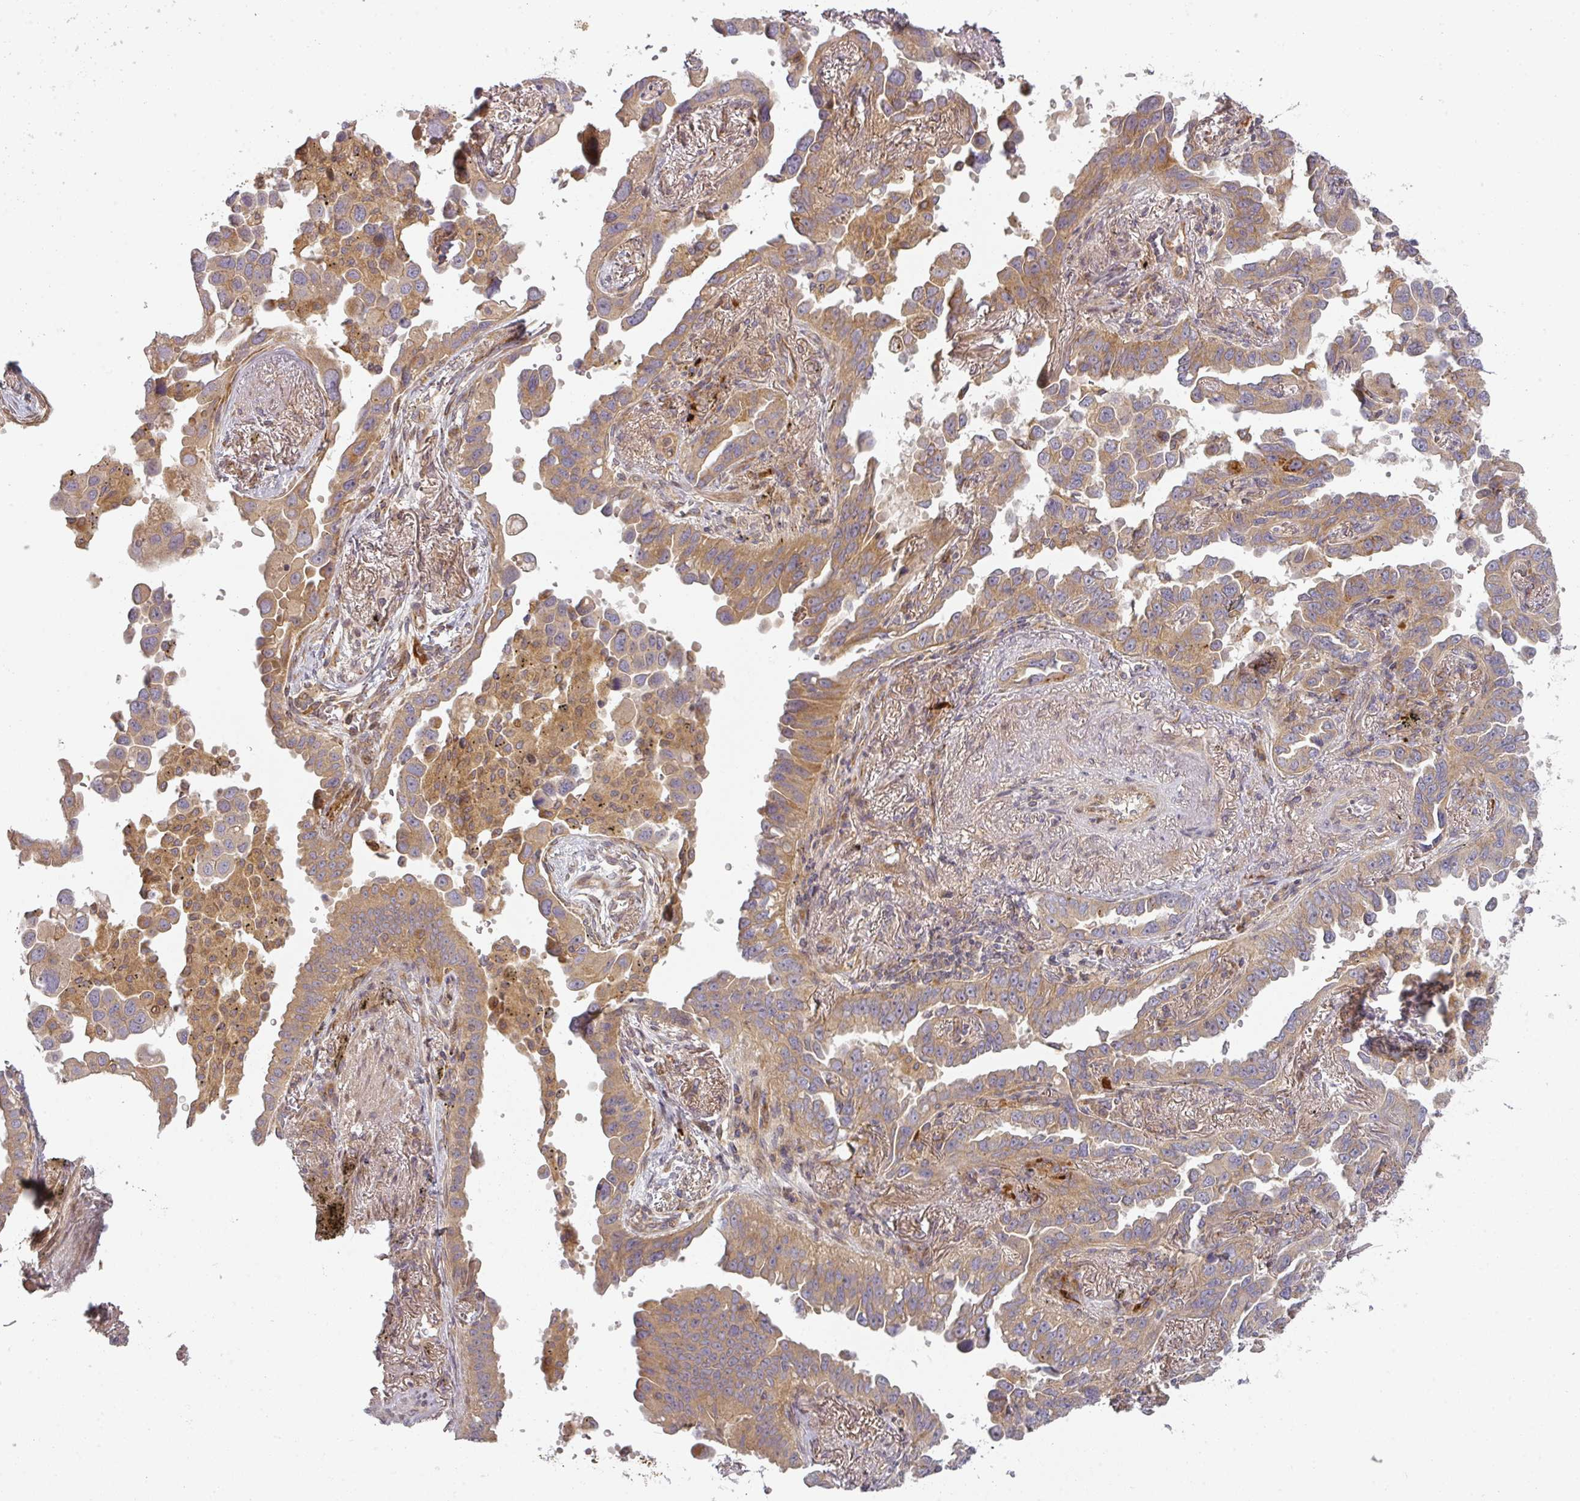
{"staining": {"intensity": "moderate", "quantity": "25%-75%", "location": "cytoplasmic/membranous"}, "tissue": "lung cancer", "cell_type": "Tumor cells", "image_type": "cancer", "snomed": [{"axis": "morphology", "description": "Adenocarcinoma, NOS"}, {"axis": "topography", "description": "Lung"}], "caption": "A medium amount of moderate cytoplasmic/membranous positivity is appreciated in approximately 25%-75% of tumor cells in adenocarcinoma (lung) tissue. The protein is shown in brown color, while the nuclei are stained blue.", "gene": "CNOT1", "patient": {"sex": "male", "age": 67}}